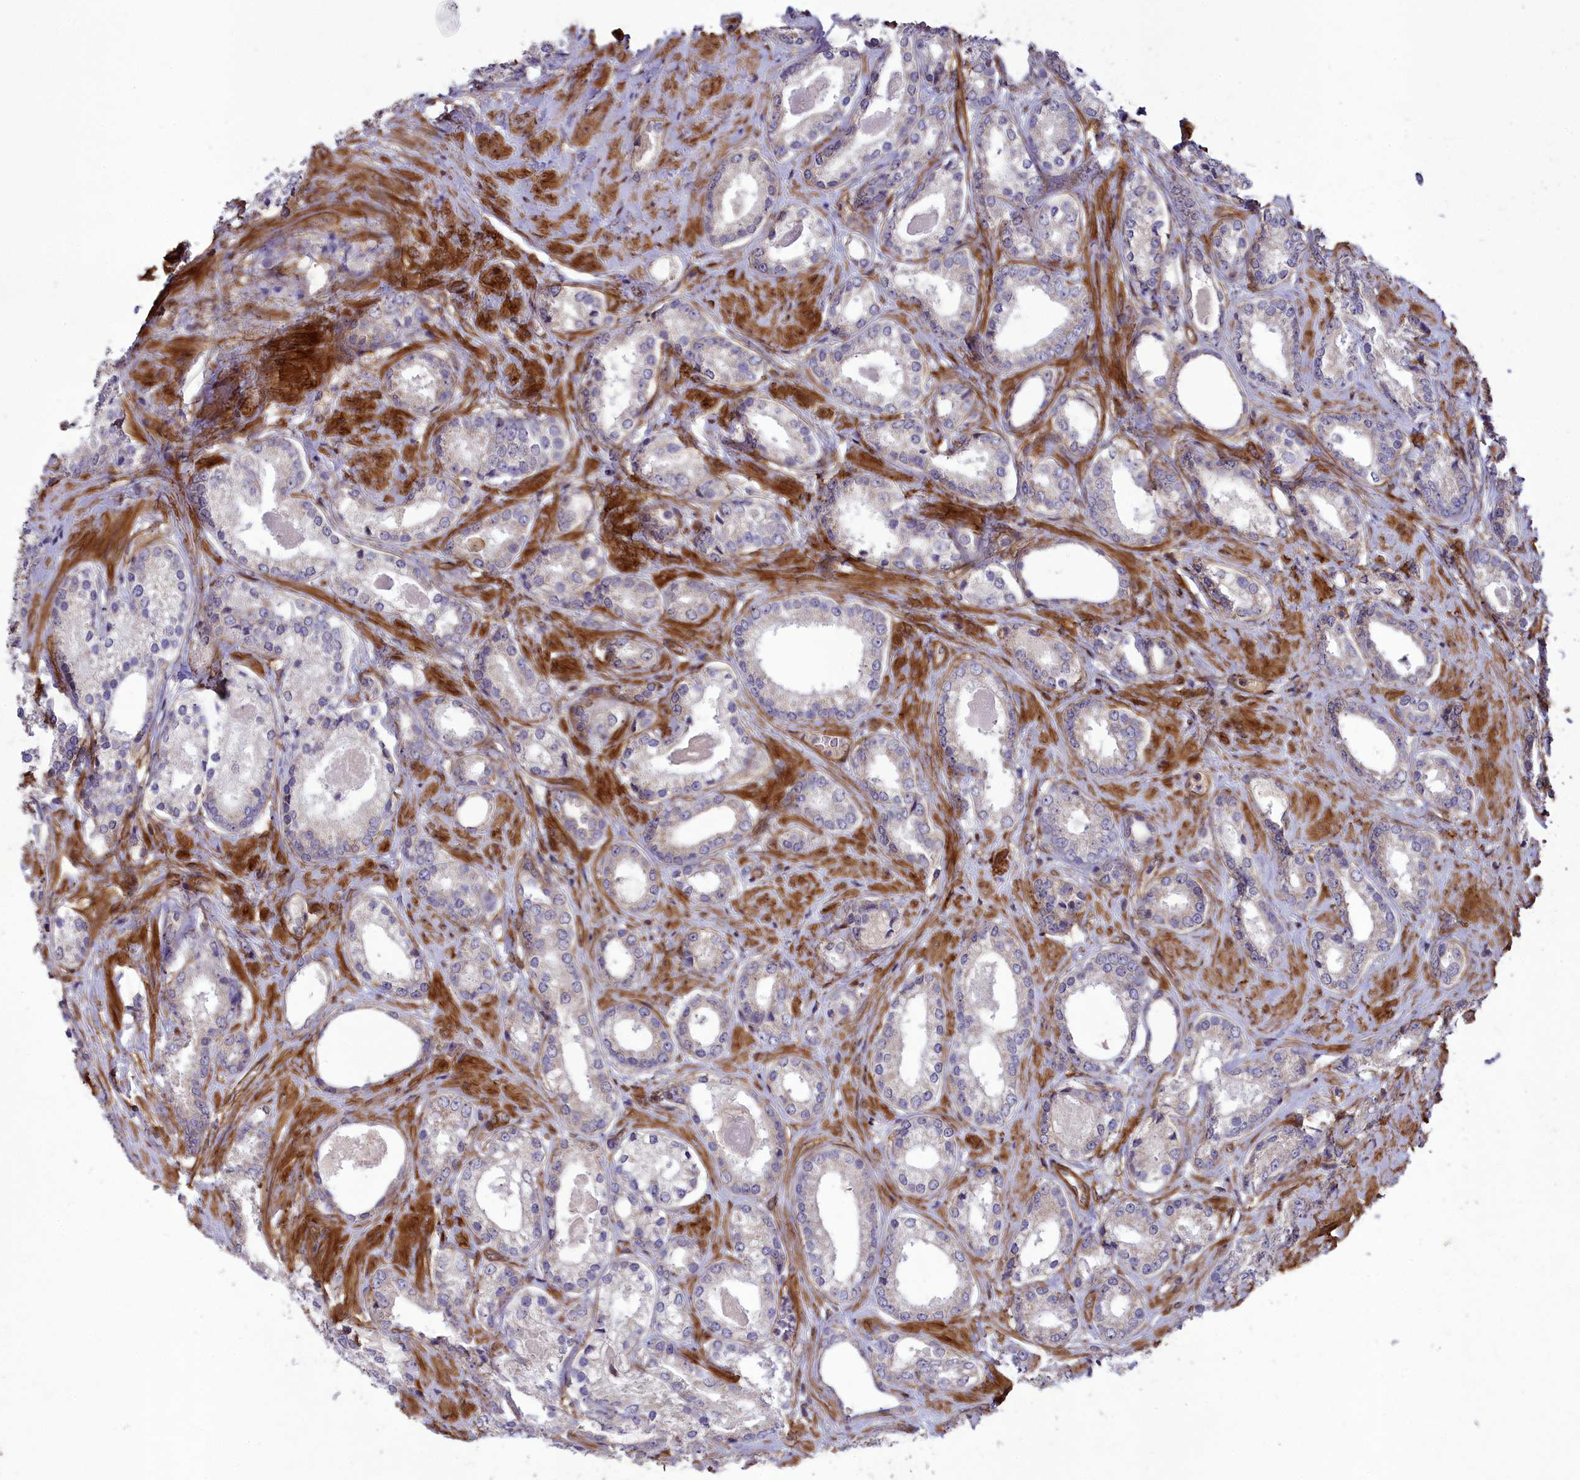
{"staining": {"intensity": "weak", "quantity": "<25%", "location": "cytoplasmic/membranous"}, "tissue": "prostate cancer", "cell_type": "Tumor cells", "image_type": "cancer", "snomed": [{"axis": "morphology", "description": "Adenocarcinoma, Low grade"}, {"axis": "topography", "description": "Prostate"}], "caption": "An IHC histopathology image of prostate adenocarcinoma (low-grade) is shown. There is no staining in tumor cells of prostate adenocarcinoma (low-grade).", "gene": "TNS1", "patient": {"sex": "male", "age": 68}}